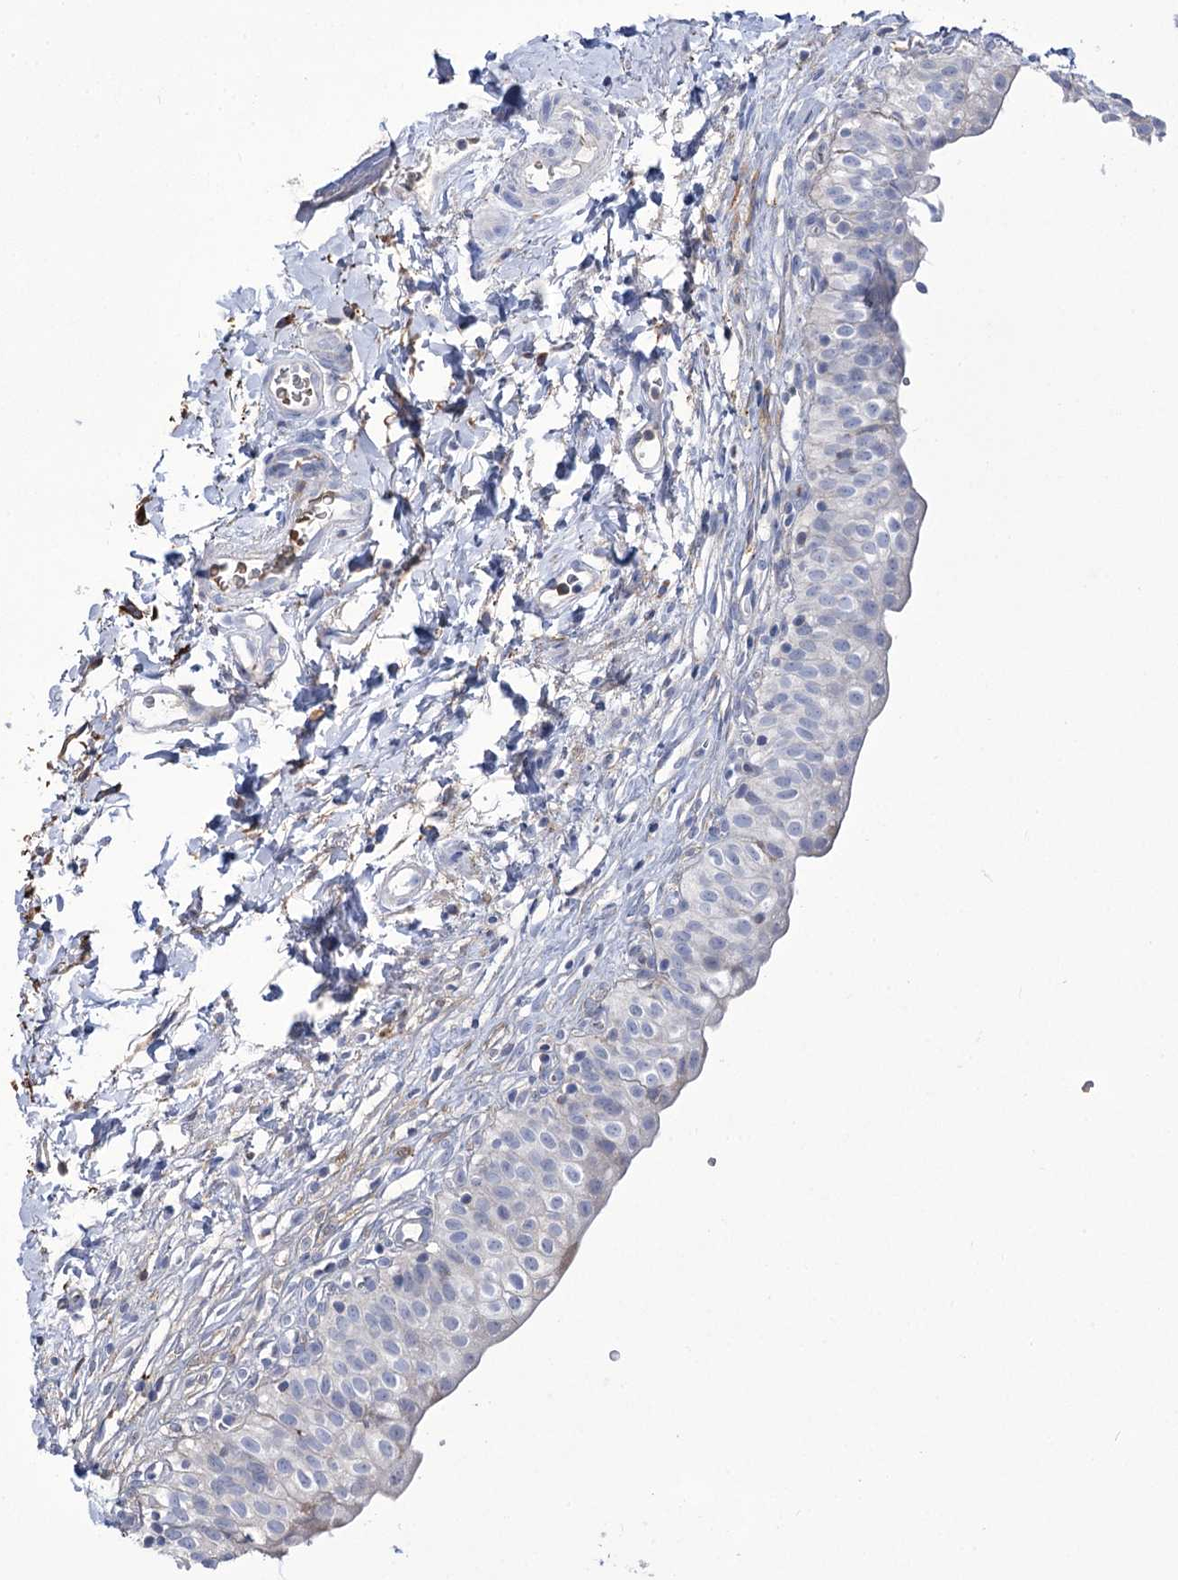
{"staining": {"intensity": "negative", "quantity": "none", "location": "none"}, "tissue": "urinary bladder", "cell_type": "Urothelial cells", "image_type": "normal", "snomed": [{"axis": "morphology", "description": "Normal tissue, NOS"}, {"axis": "topography", "description": "Urinary bladder"}], "caption": "Urothelial cells are negative for protein expression in benign human urinary bladder. (Brightfield microscopy of DAB (3,3'-diaminobenzidine) IHC at high magnification).", "gene": "ZNF622", "patient": {"sex": "male", "age": 55}}